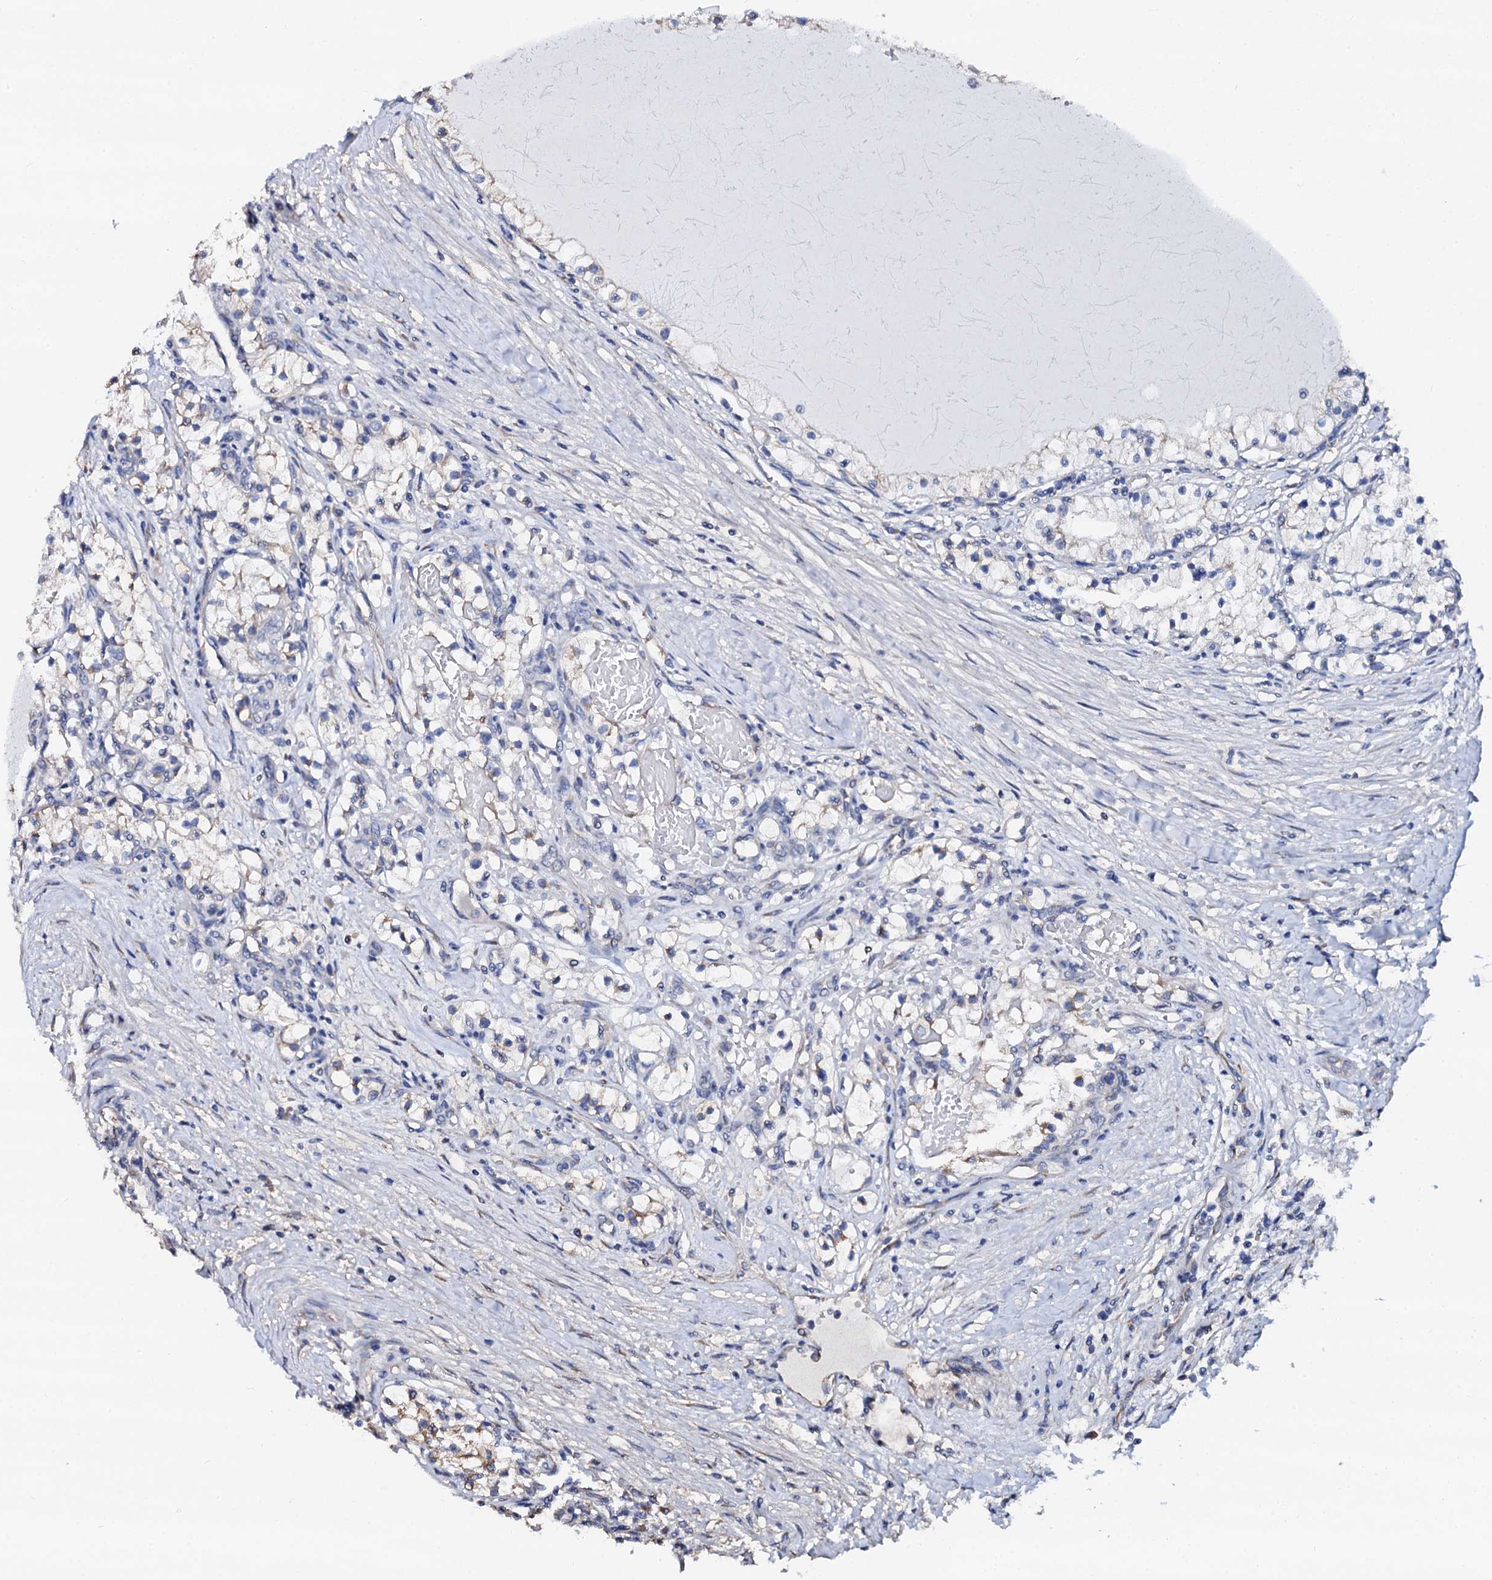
{"staining": {"intensity": "negative", "quantity": "none", "location": "none"}, "tissue": "renal cancer", "cell_type": "Tumor cells", "image_type": "cancer", "snomed": [{"axis": "morphology", "description": "Normal tissue, NOS"}, {"axis": "morphology", "description": "Adenocarcinoma, NOS"}, {"axis": "topography", "description": "Kidney"}], "caption": "The image shows no significant staining in tumor cells of renal adenocarcinoma. (Brightfield microscopy of DAB immunohistochemistry at high magnification).", "gene": "AKAP3", "patient": {"sex": "male", "age": 68}}